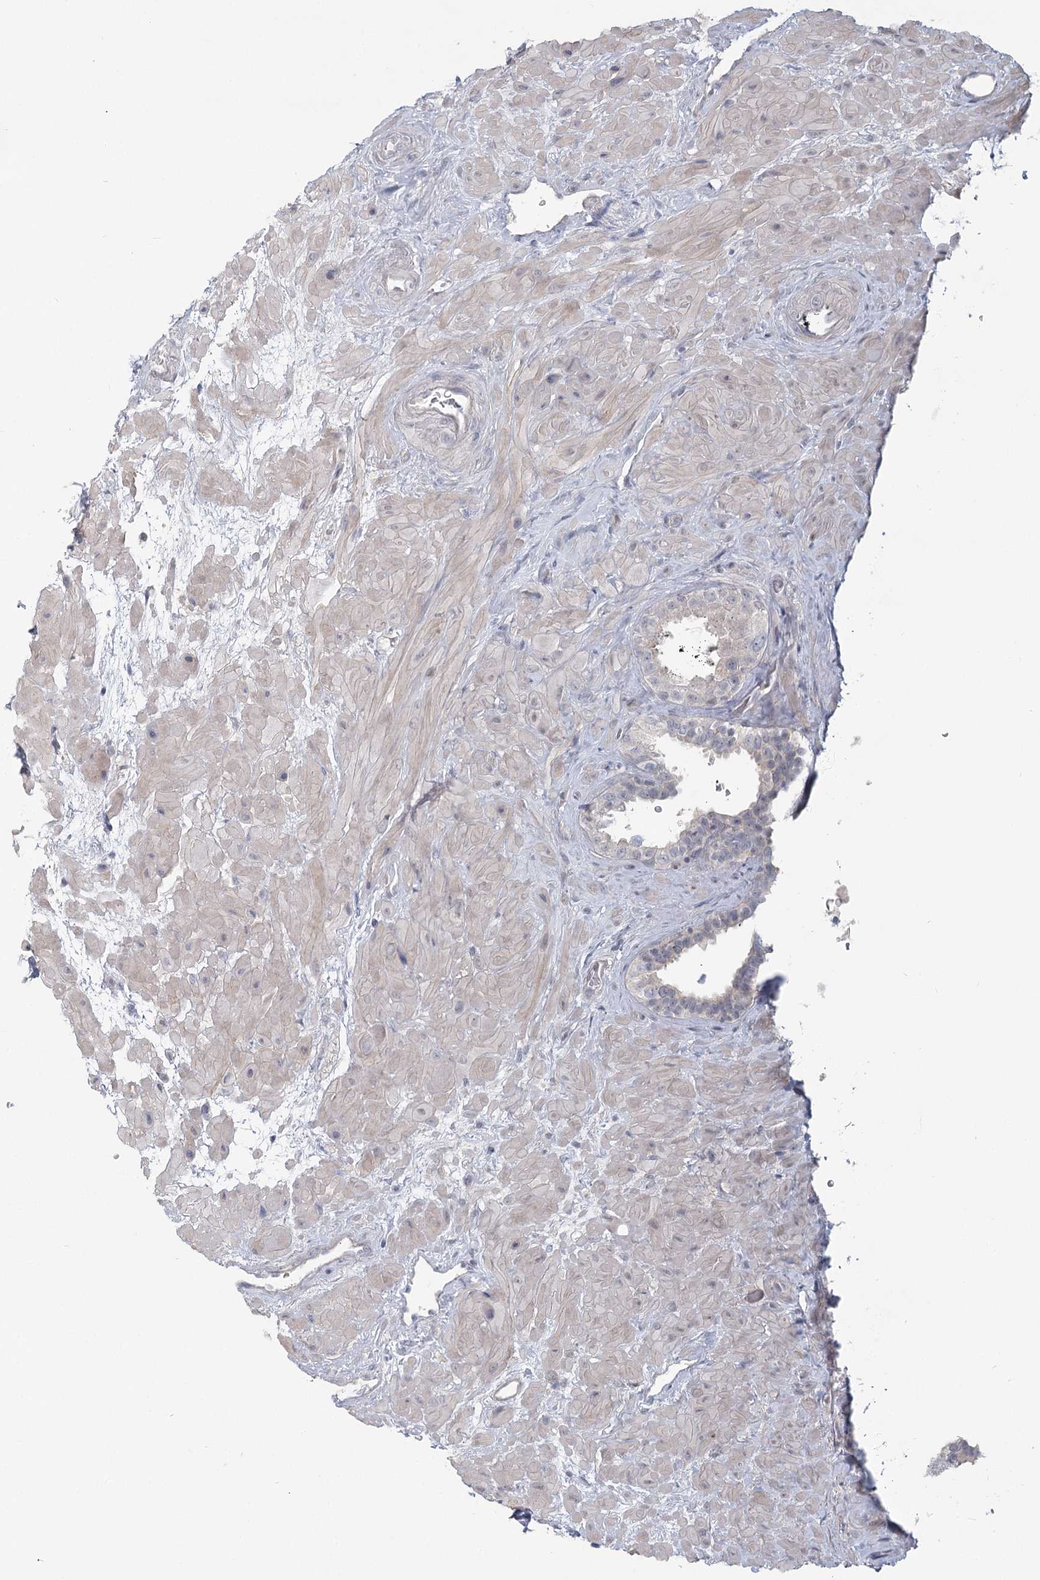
{"staining": {"intensity": "negative", "quantity": "none", "location": "none"}, "tissue": "seminal vesicle", "cell_type": "Glandular cells", "image_type": "normal", "snomed": [{"axis": "morphology", "description": "Normal tissue, NOS"}, {"axis": "topography", "description": "Prostate"}, {"axis": "topography", "description": "Seminal veicle"}], "caption": "Immunohistochemistry (IHC) of unremarkable seminal vesicle reveals no positivity in glandular cells.", "gene": "USP11", "patient": {"sex": "male", "age": 67}}